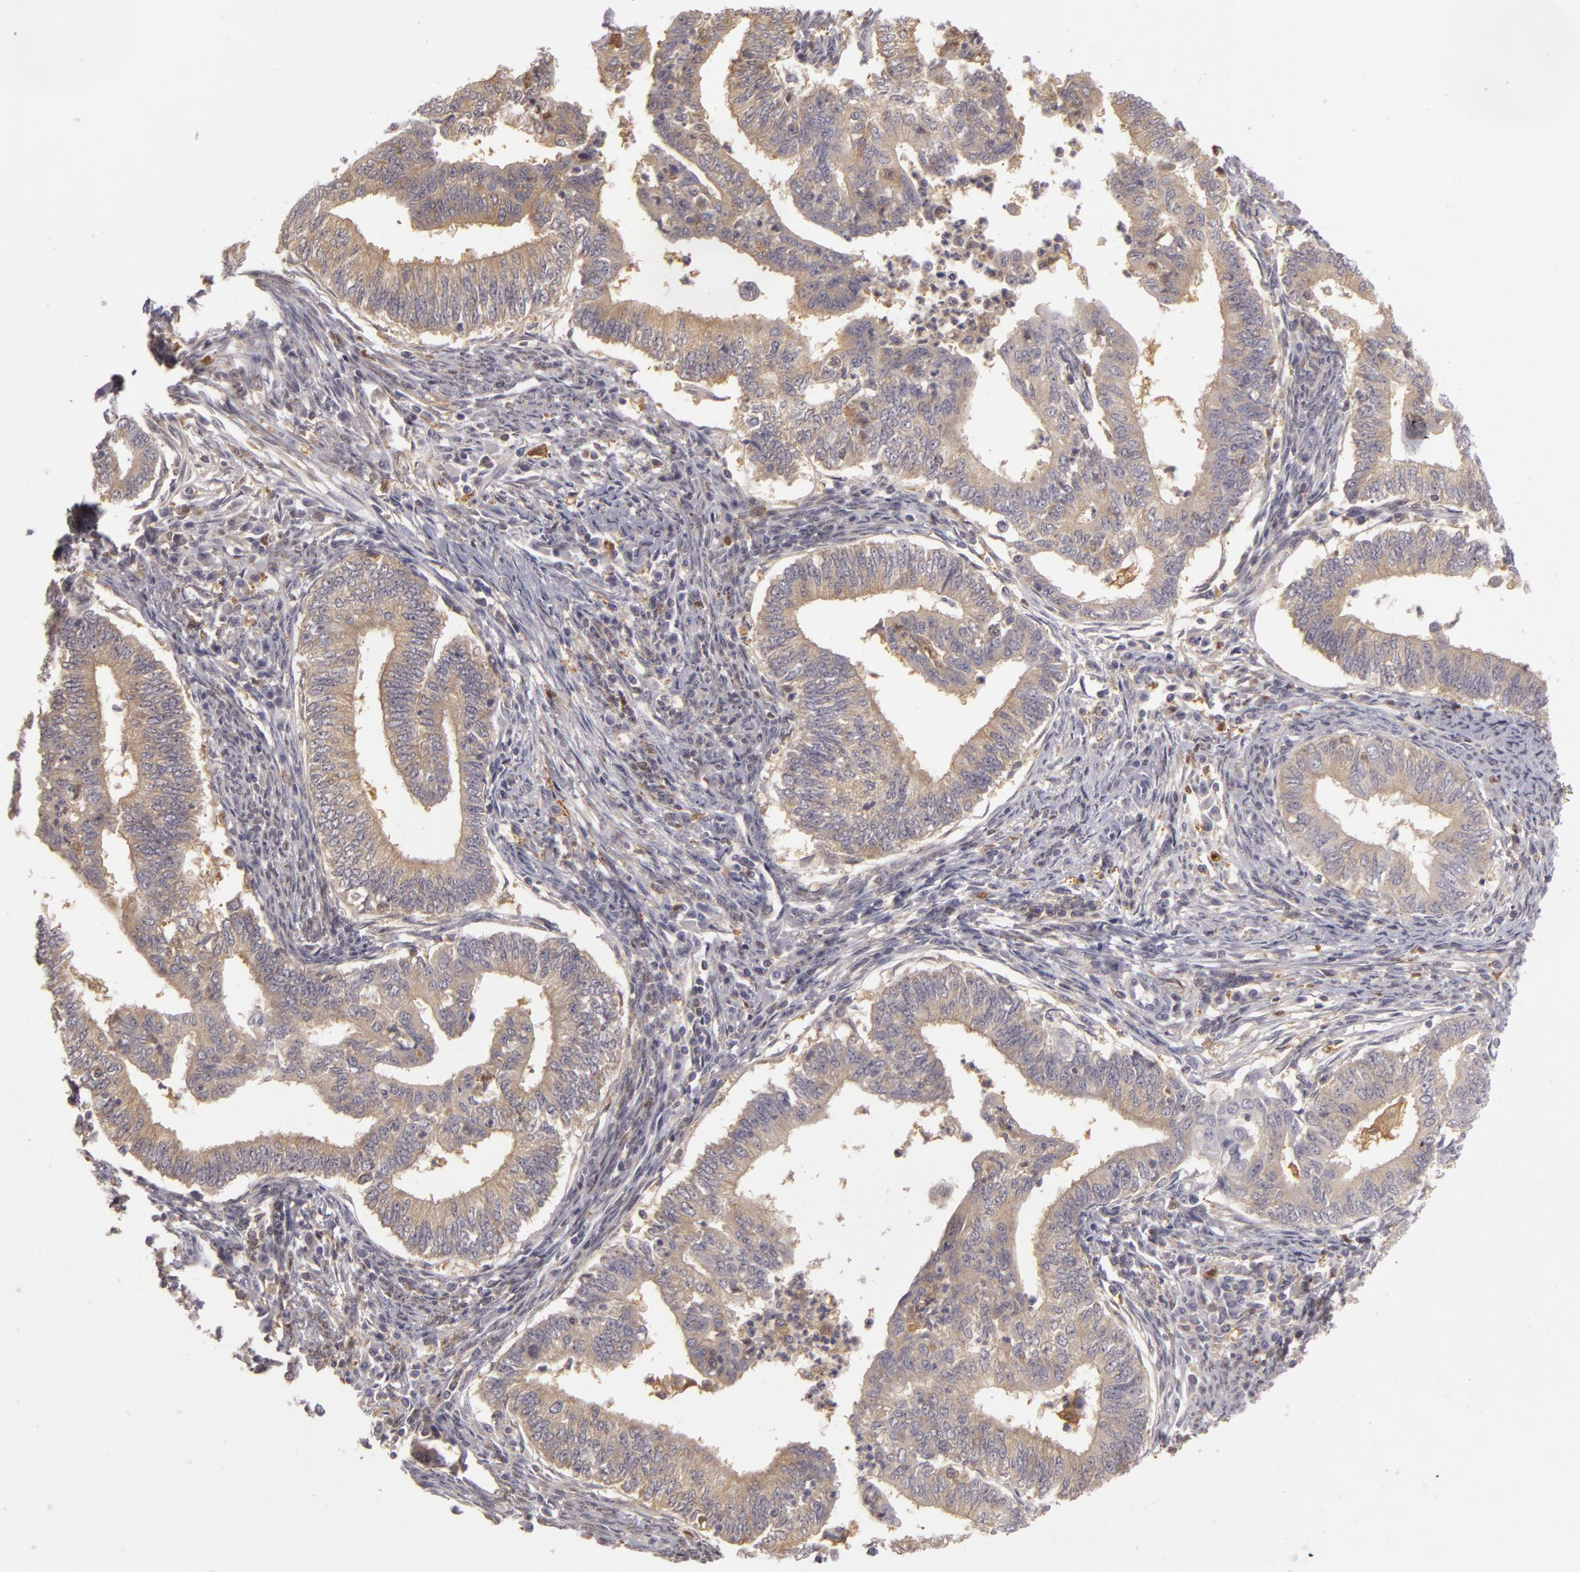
{"staining": {"intensity": "negative", "quantity": "none", "location": "none"}, "tissue": "endometrial cancer", "cell_type": "Tumor cells", "image_type": "cancer", "snomed": [{"axis": "morphology", "description": "Adenocarcinoma, NOS"}, {"axis": "topography", "description": "Endometrium"}], "caption": "IHC of human endometrial adenocarcinoma displays no staining in tumor cells.", "gene": "GNPDA1", "patient": {"sex": "female", "age": 66}}